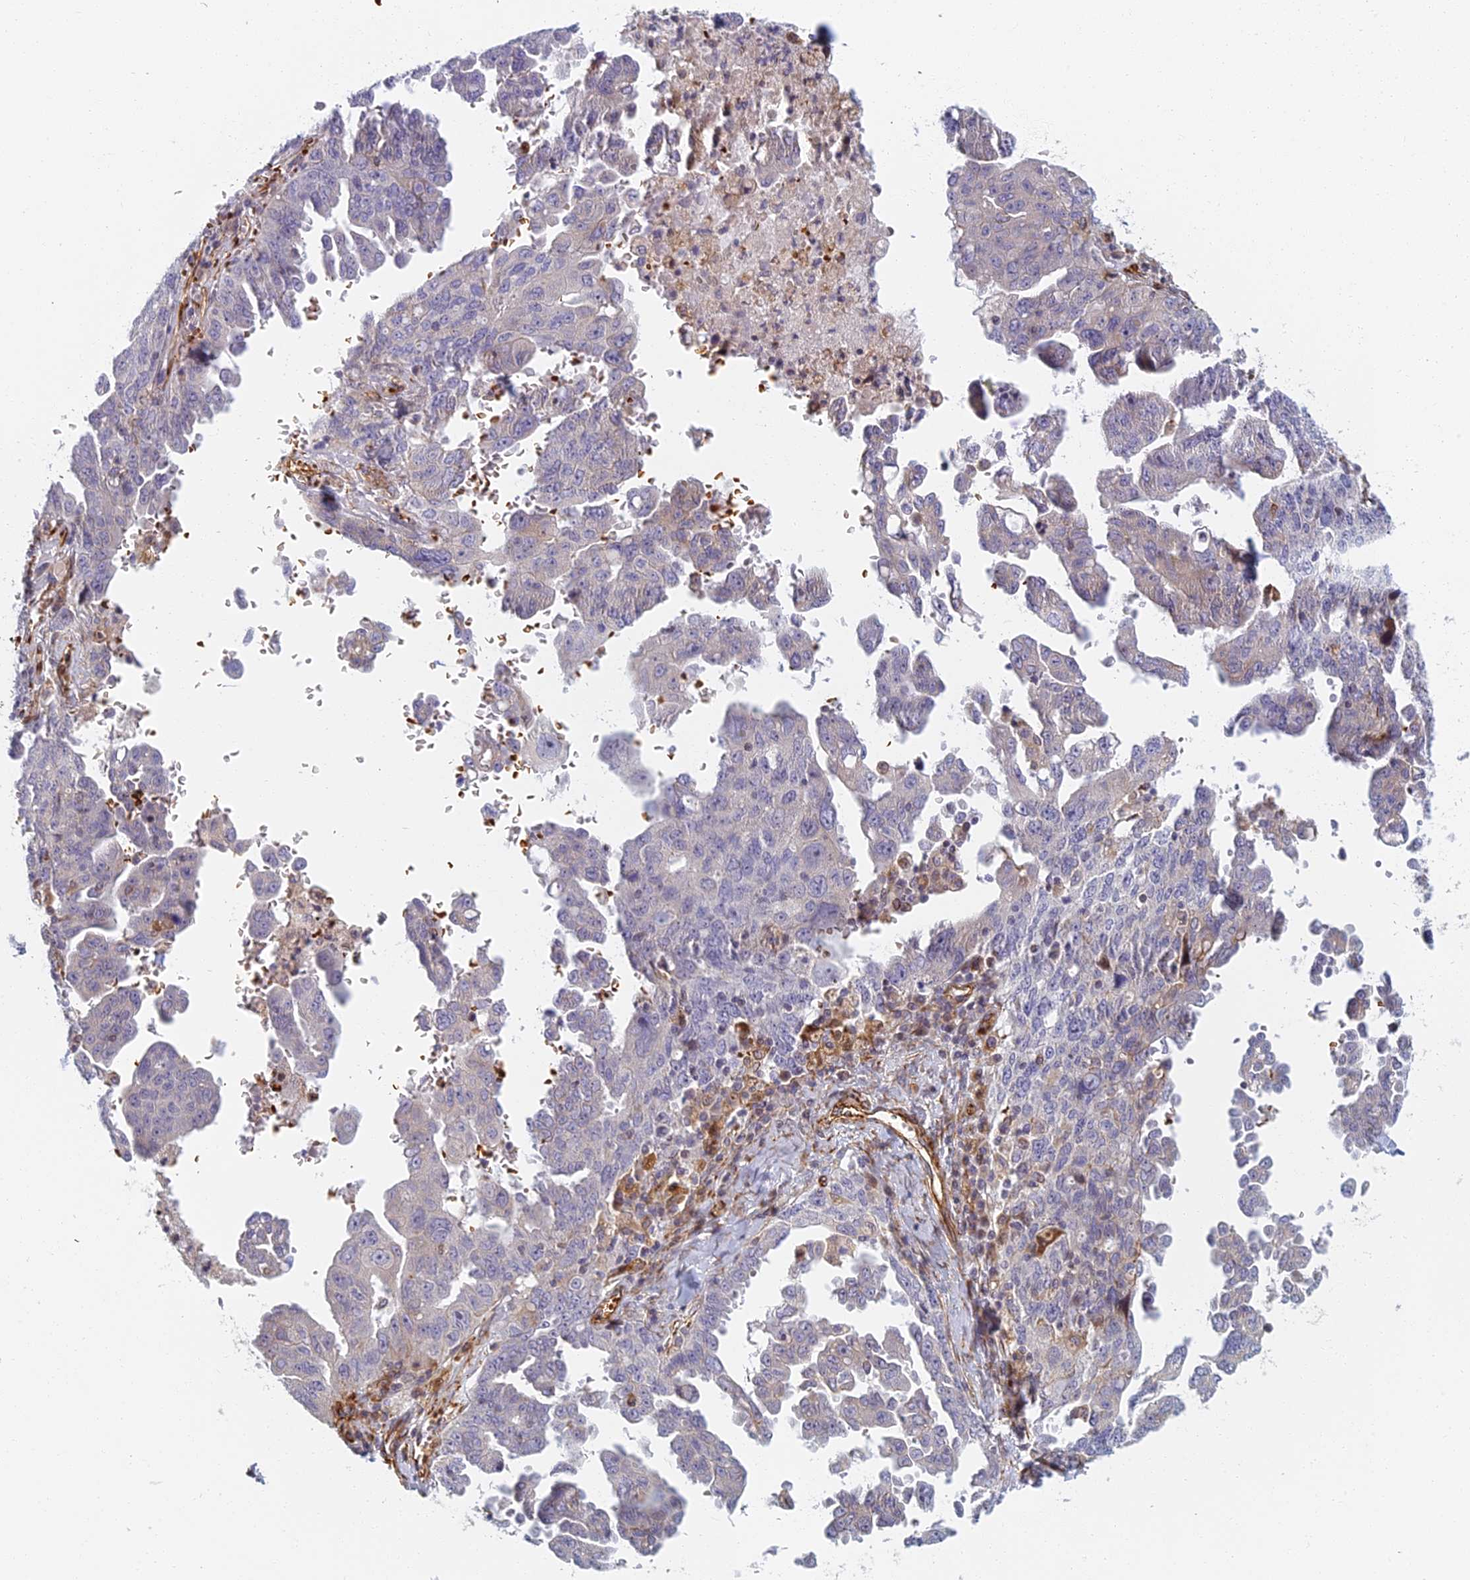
{"staining": {"intensity": "negative", "quantity": "none", "location": "none"}, "tissue": "ovarian cancer", "cell_type": "Tumor cells", "image_type": "cancer", "snomed": [{"axis": "morphology", "description": "Carcinoma, endometroid"}, {"axis": "topography", "description": "Ovary"}], "caption": "Ovarian cancer stained for a protein using immunohistochemistry displays no staining tumor cells.", "gene": "ABCB10", "patient": {"sex": "female", "age": 62}}